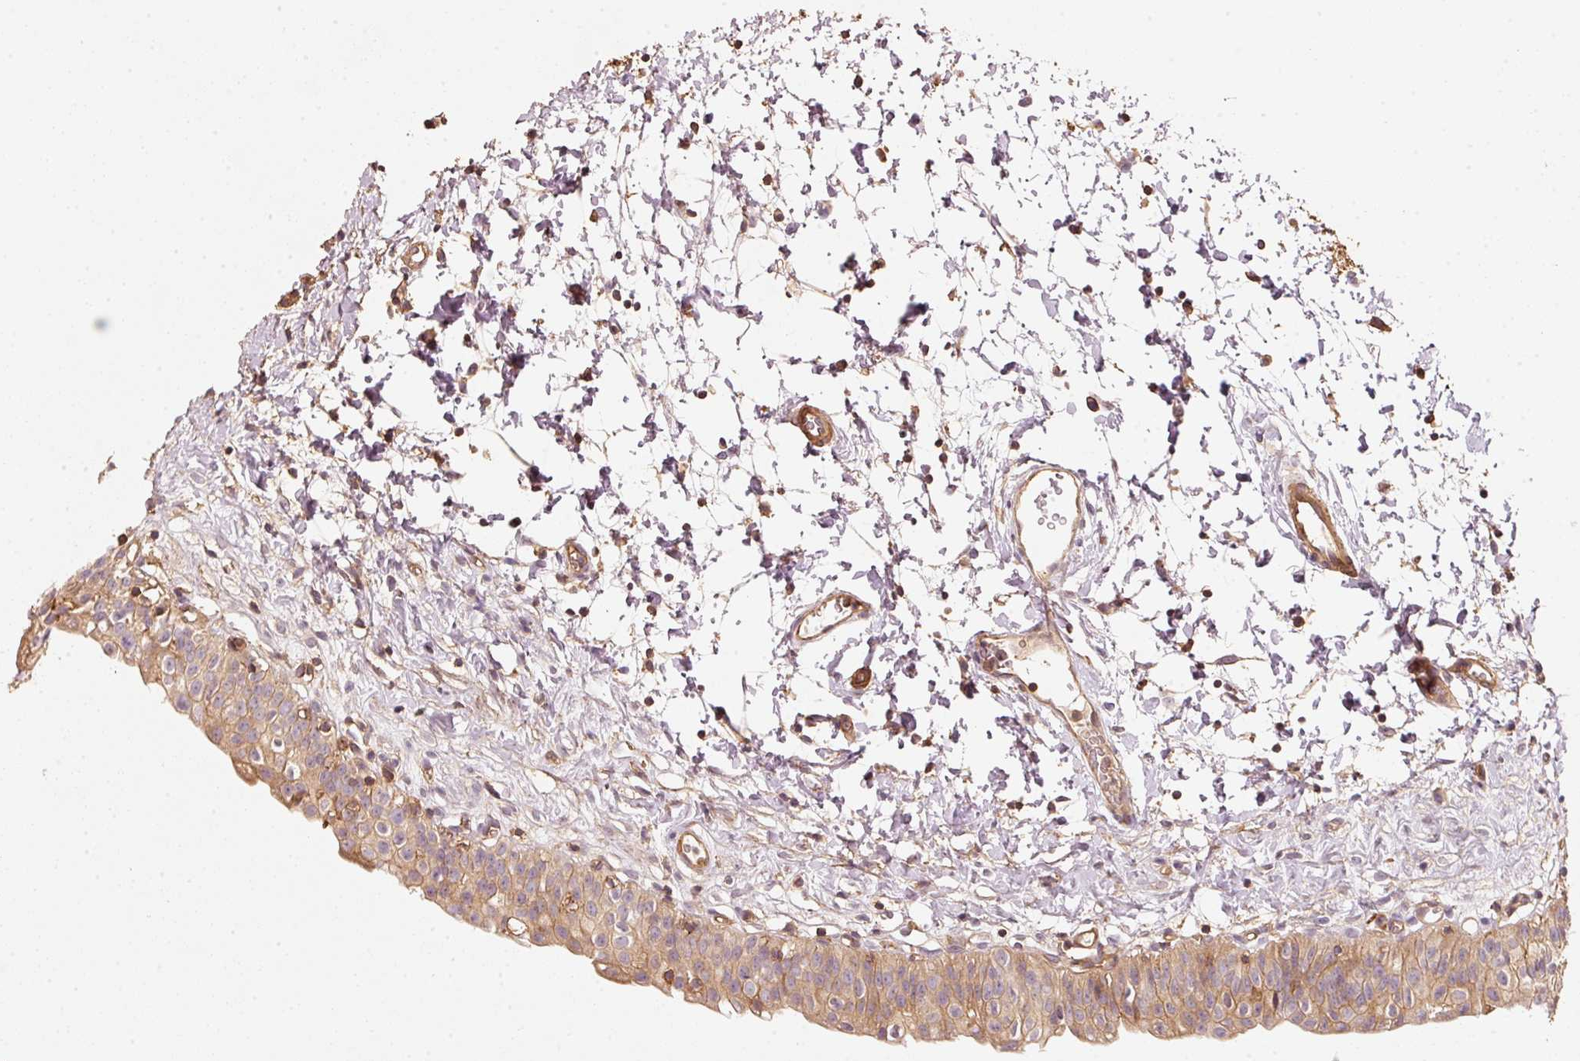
{"staining": {"intensity": "strong", "quantity": ">75%", "location": "cytoplasmic/membranous"}, "tissue": "urinary bladder", "cell_type": "Urothelial cells", "image_type": "normal", "snomed": [{"axis": "morphology", "description": "Normal tissue, NOS"}, {"axis": "topography", "description": "Urinary bladder"}], "caption": "High-power microscopy captured an IHC histopathology image of unremarkable urinary bladder, revealing strong cytoplasmic/membranous expression in approximately >75% of urothelial cells.", "gene": "CEP95", "patient": {"sex": "male", "age": 51}}